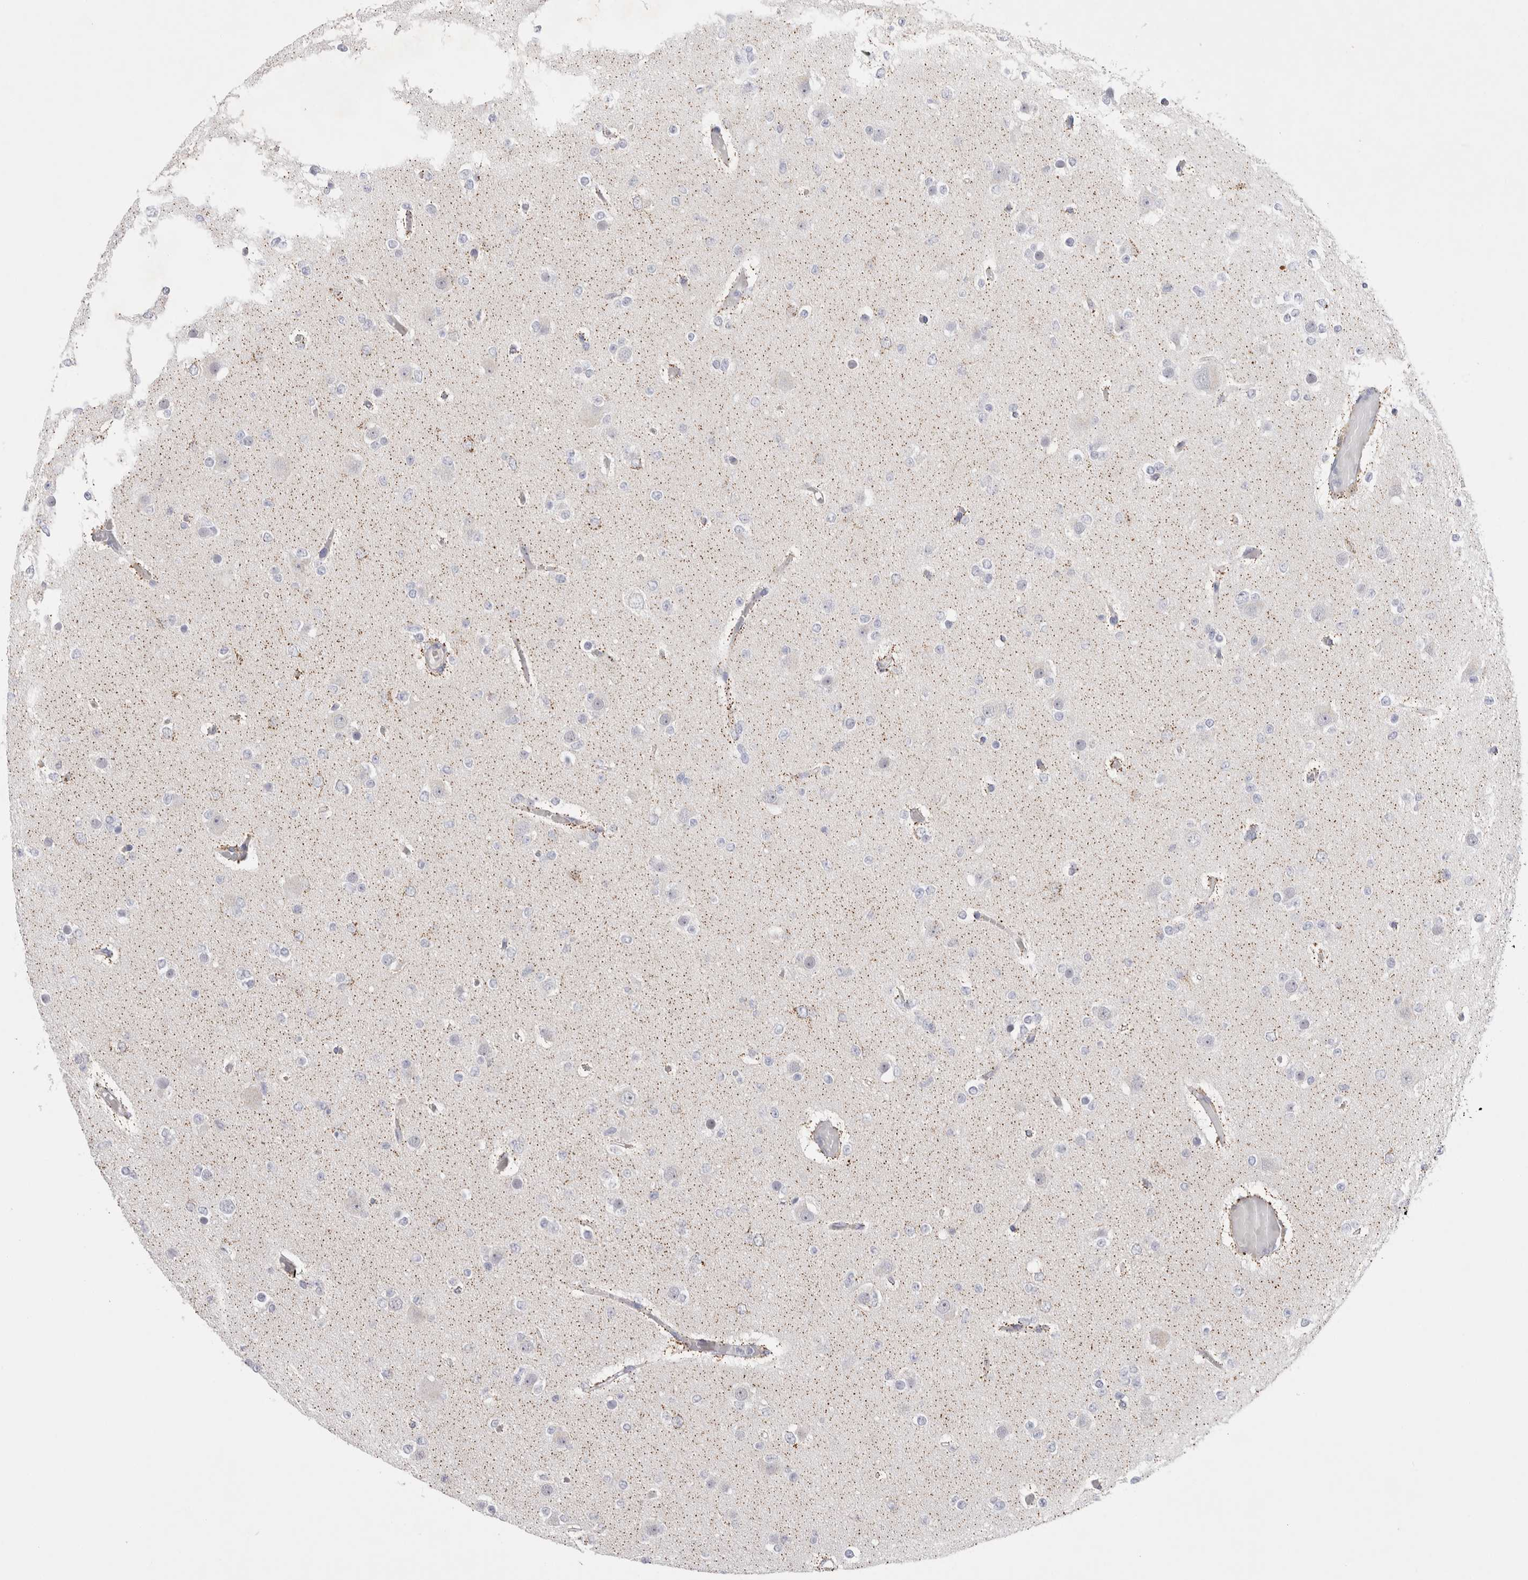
{"staining": {"intensity": "negative", "quantity": "none", "location": "none"}, "tissue": "glioma", "cell_type": "Tumor cells", "image_type": "cancer", "snomed": [{"axis": "morphology", "description": "Glioma, malignant, Low grade"}, {"axis": "topography", "description": "Brain"}], "caption": "Malignant low-grade glioma was stained to show a protein in brown. There is no significant staining in tumor cells.", "gene": "SPINK2", "patient": {"sex": "female", "age": 22}}